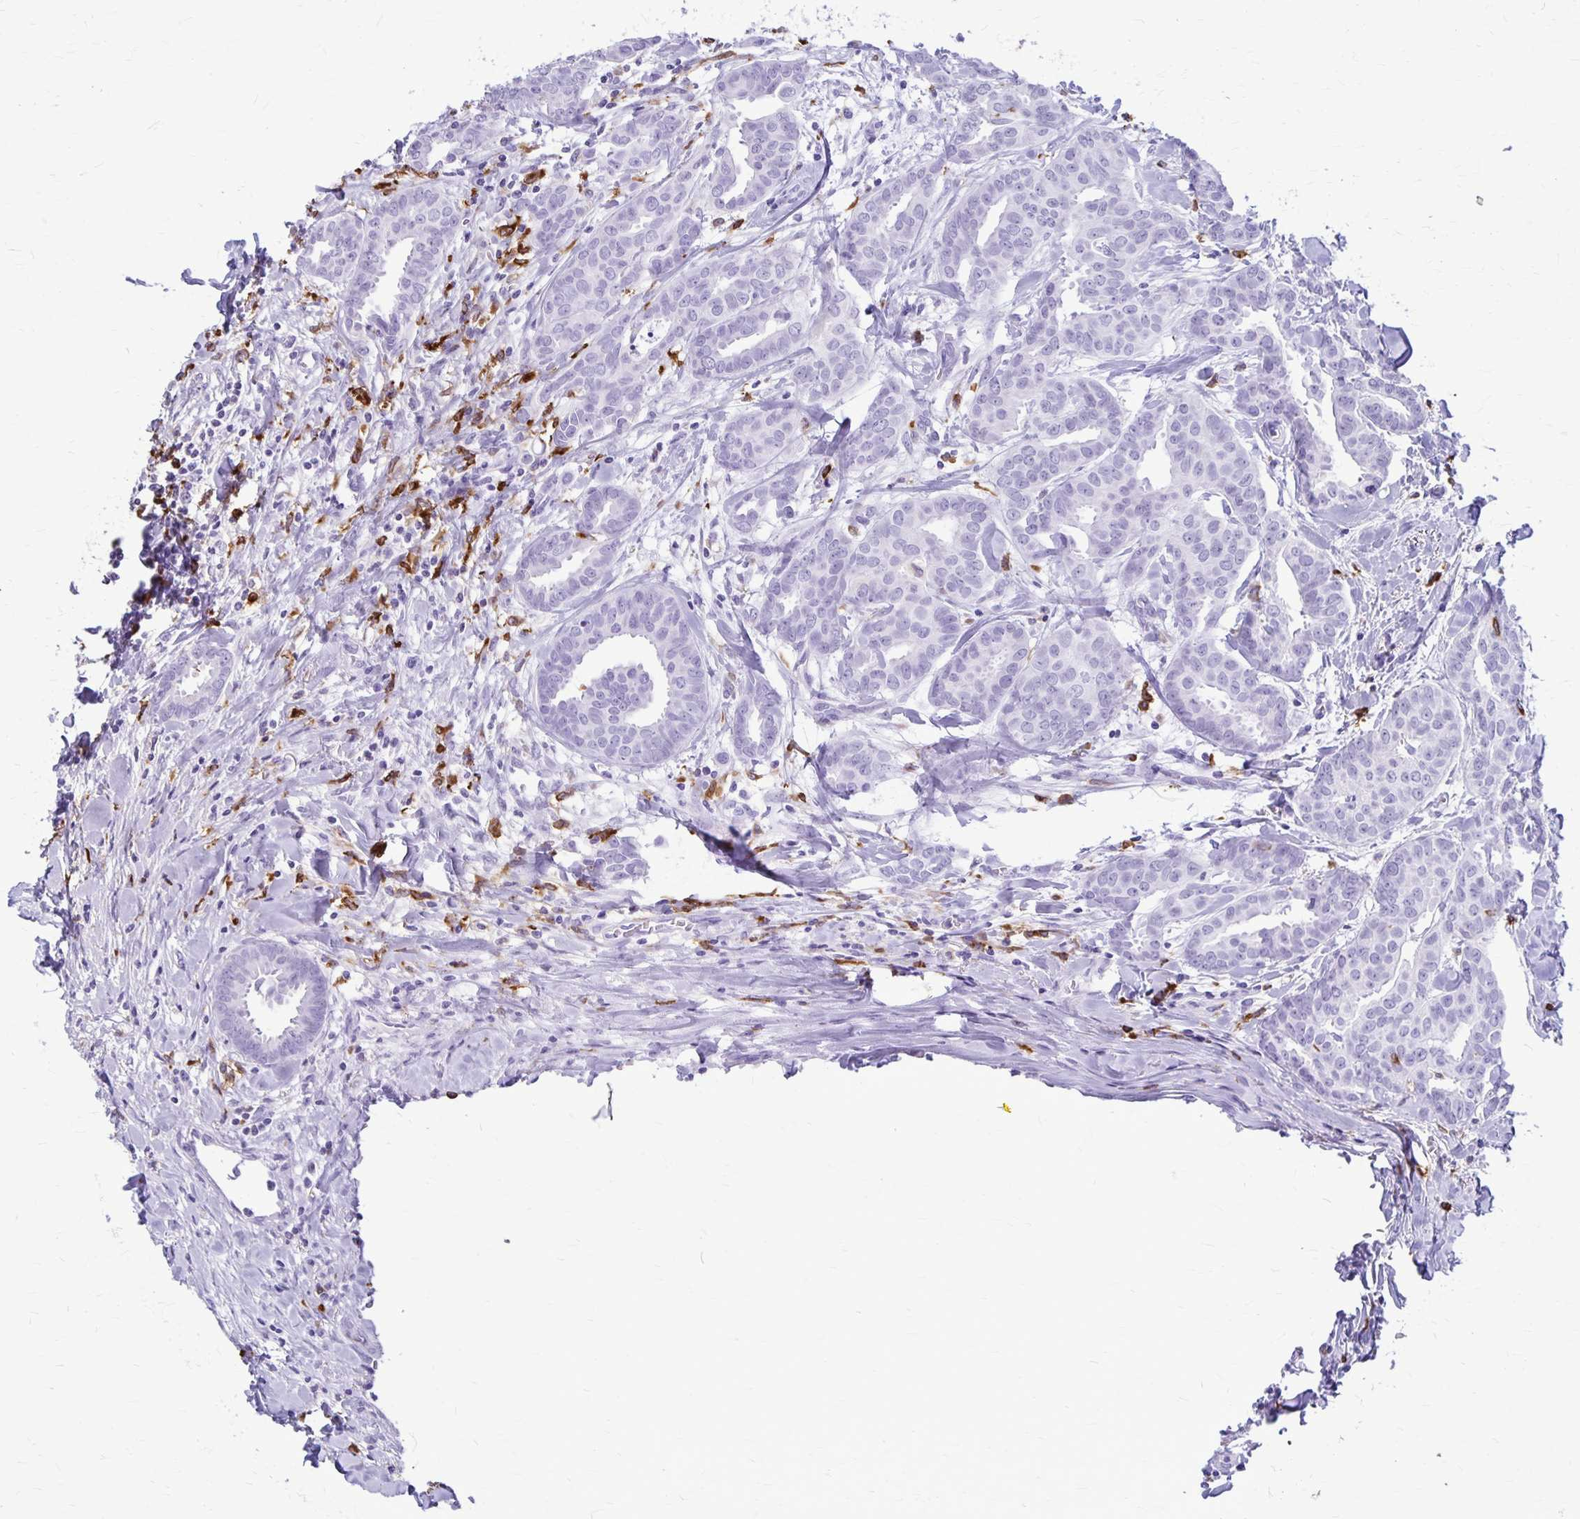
{"staining": {"intensity": "negative", "quantity": "none", "location": "none"}, "tissue": "breast cancer", "cell_type": "Tumor cells", "image_type": "cancer", "snomed": [{"axis": "morphology", "description": "Duct carcinoma"}, {"axis": "topography", "description": "Breast"}], "caption": "Immunohistochemical staining of human breast invasive ductal carcinoma shows no significant positivity in tumor cells.", "gene": "RTN1", "patient": {"sex": "female", "age": 45}}